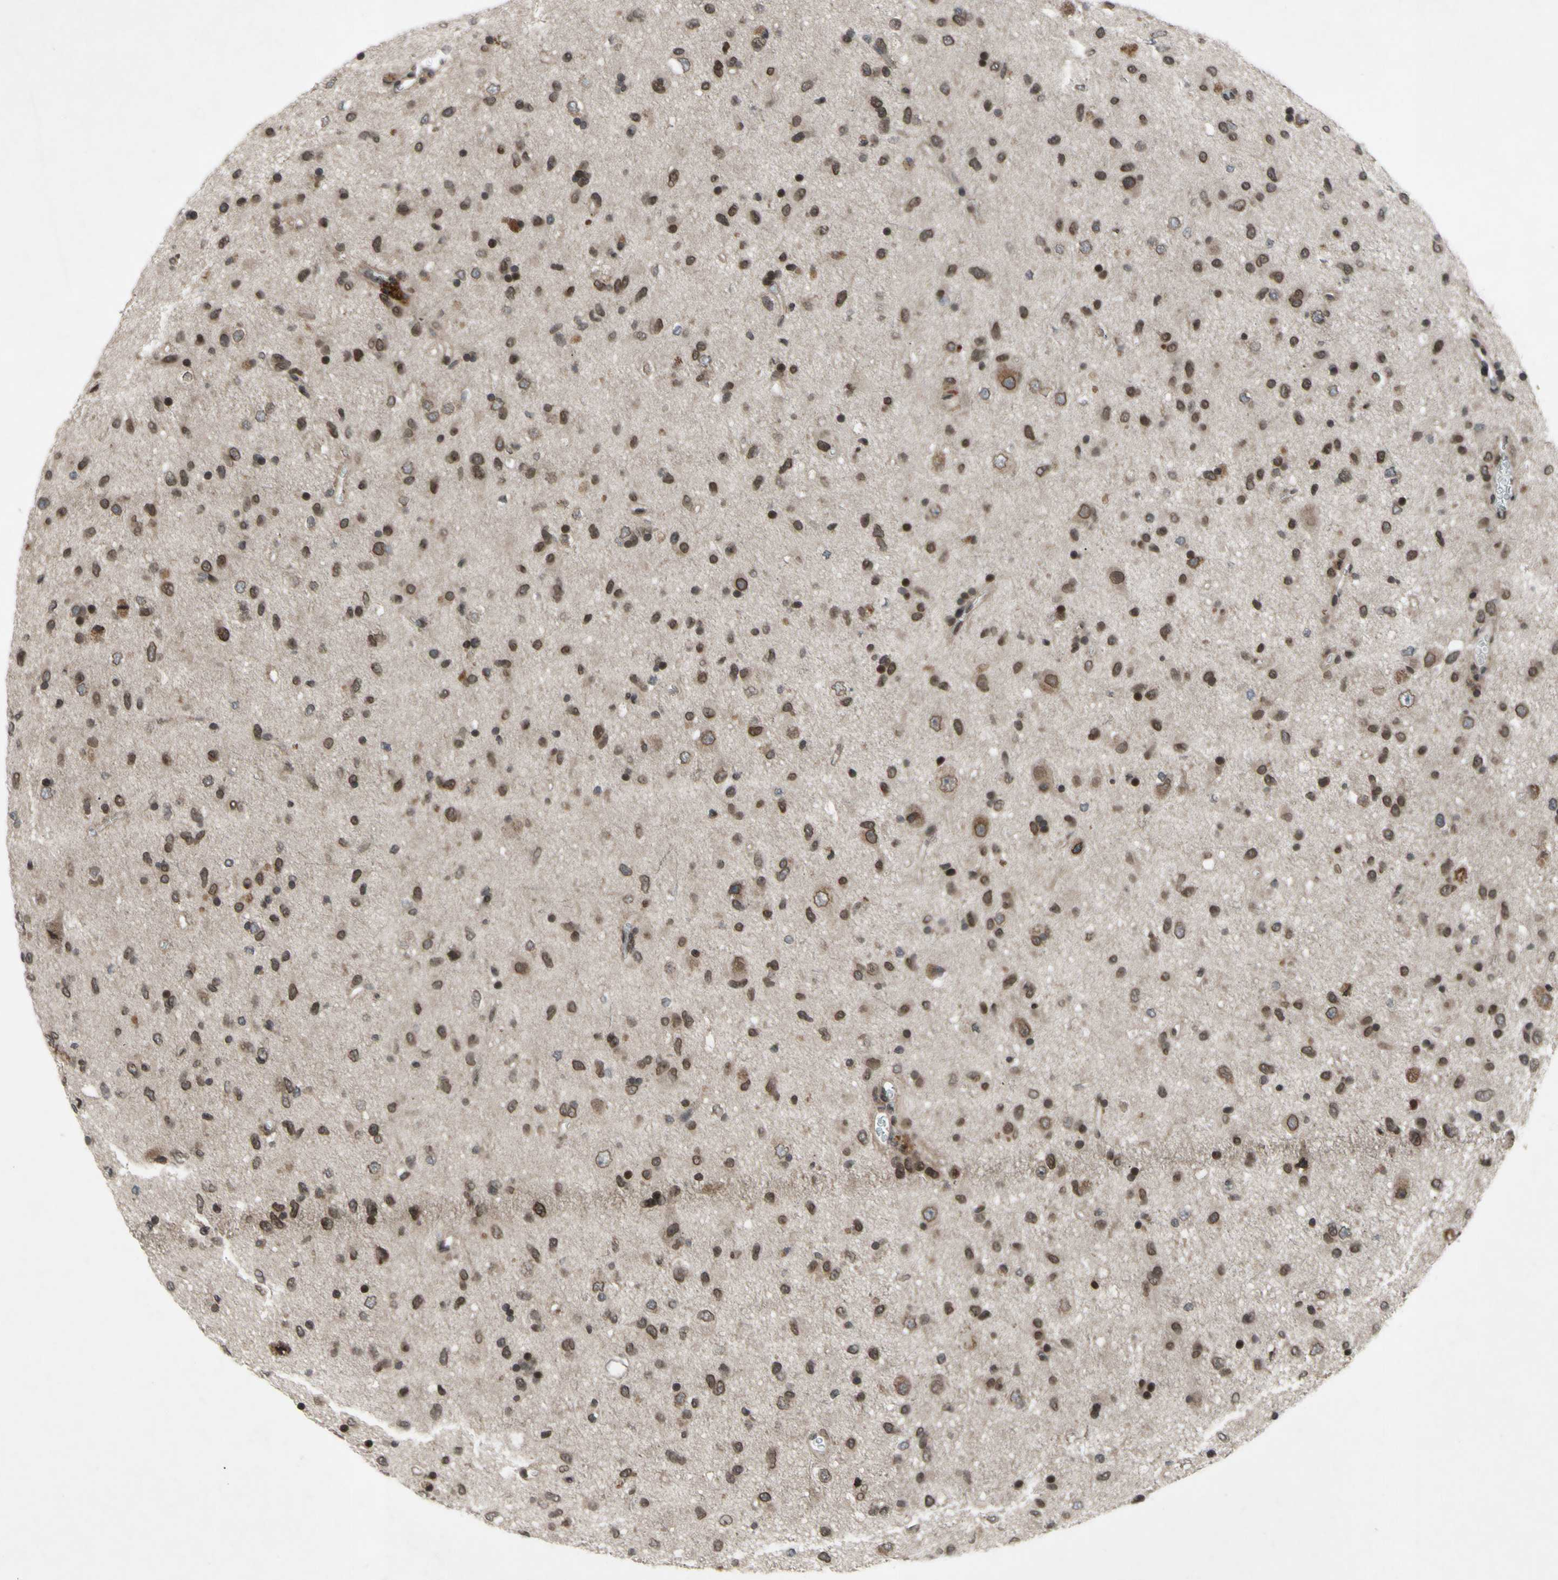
{"staining": {"intensity": "strong", "quantity": "25%-75%", "location": "nuclear"}, "tissue": "glioma", "cell_type": "Tumor cells", "image_type": "cancer", "snomed": [{"axis": "morphology", "description": "Glioma, malignant, Low grade"}, {"axis": "topography", "description": "Brain"}], "caption": "This is a histology image of IHC staining of glioma, which shows strong staining in the nuclear of tumor cells.", "gene": "XPO1", "patient": {"sex": "male", "age": 77}}